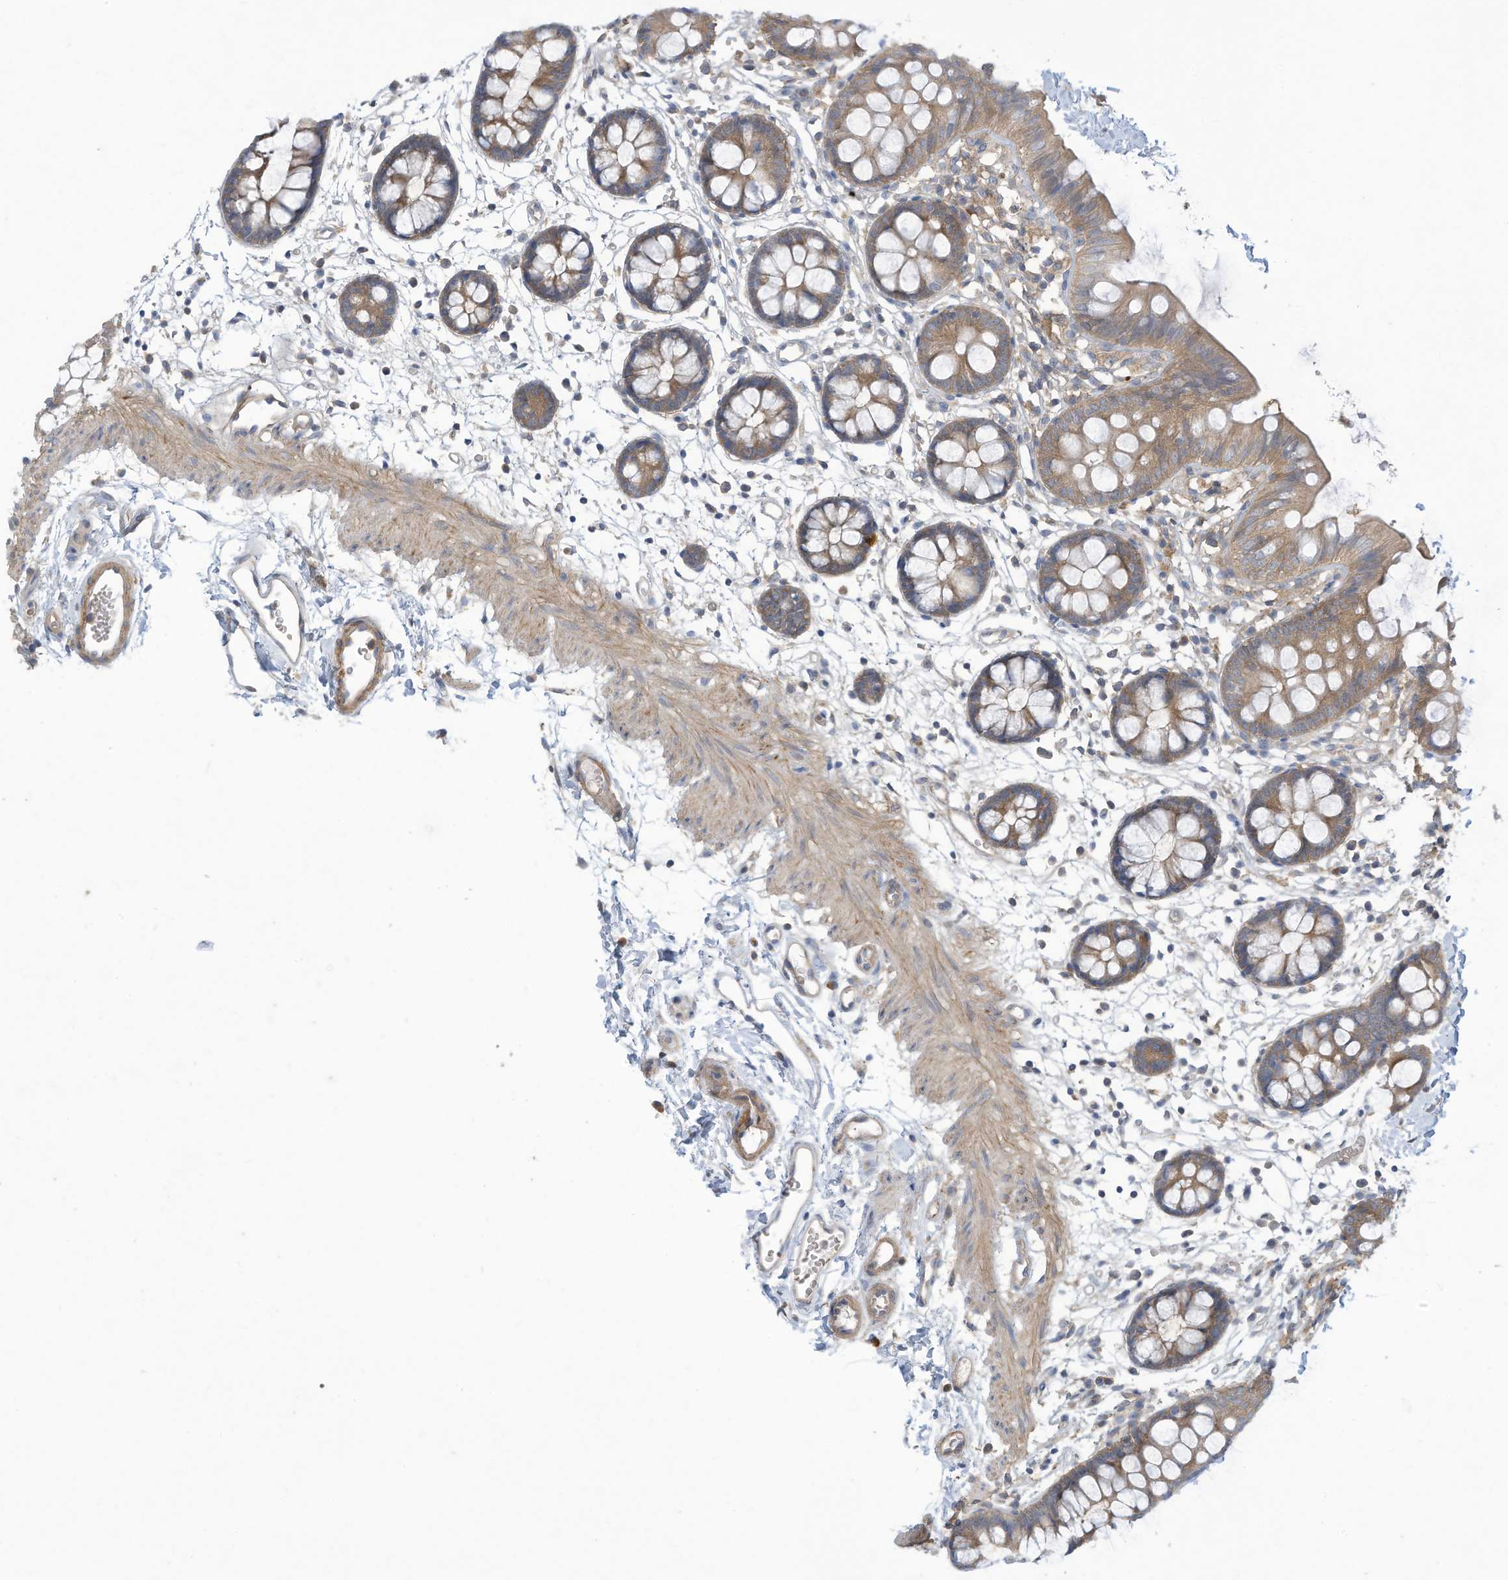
{"staining": {"intensity": "moderate", "quantity": ">75%", "location": "cytoplasmic/membranous"}, "tissue": "colon", "cell_type": "Endothelial cells", "image_type": "normal", "snomed": [{"axis": "morphology", "description": "Normal tissue, NOS"}, {"axis": "topography", "description": "Colon"}], "caption": "Endothelial cells show medium levels of moderate cytoplasmic/membranous staining in about >75% of cells in benign colon.", "gene": "ADI1", "patient": {"sex": "male", "age": 56}}